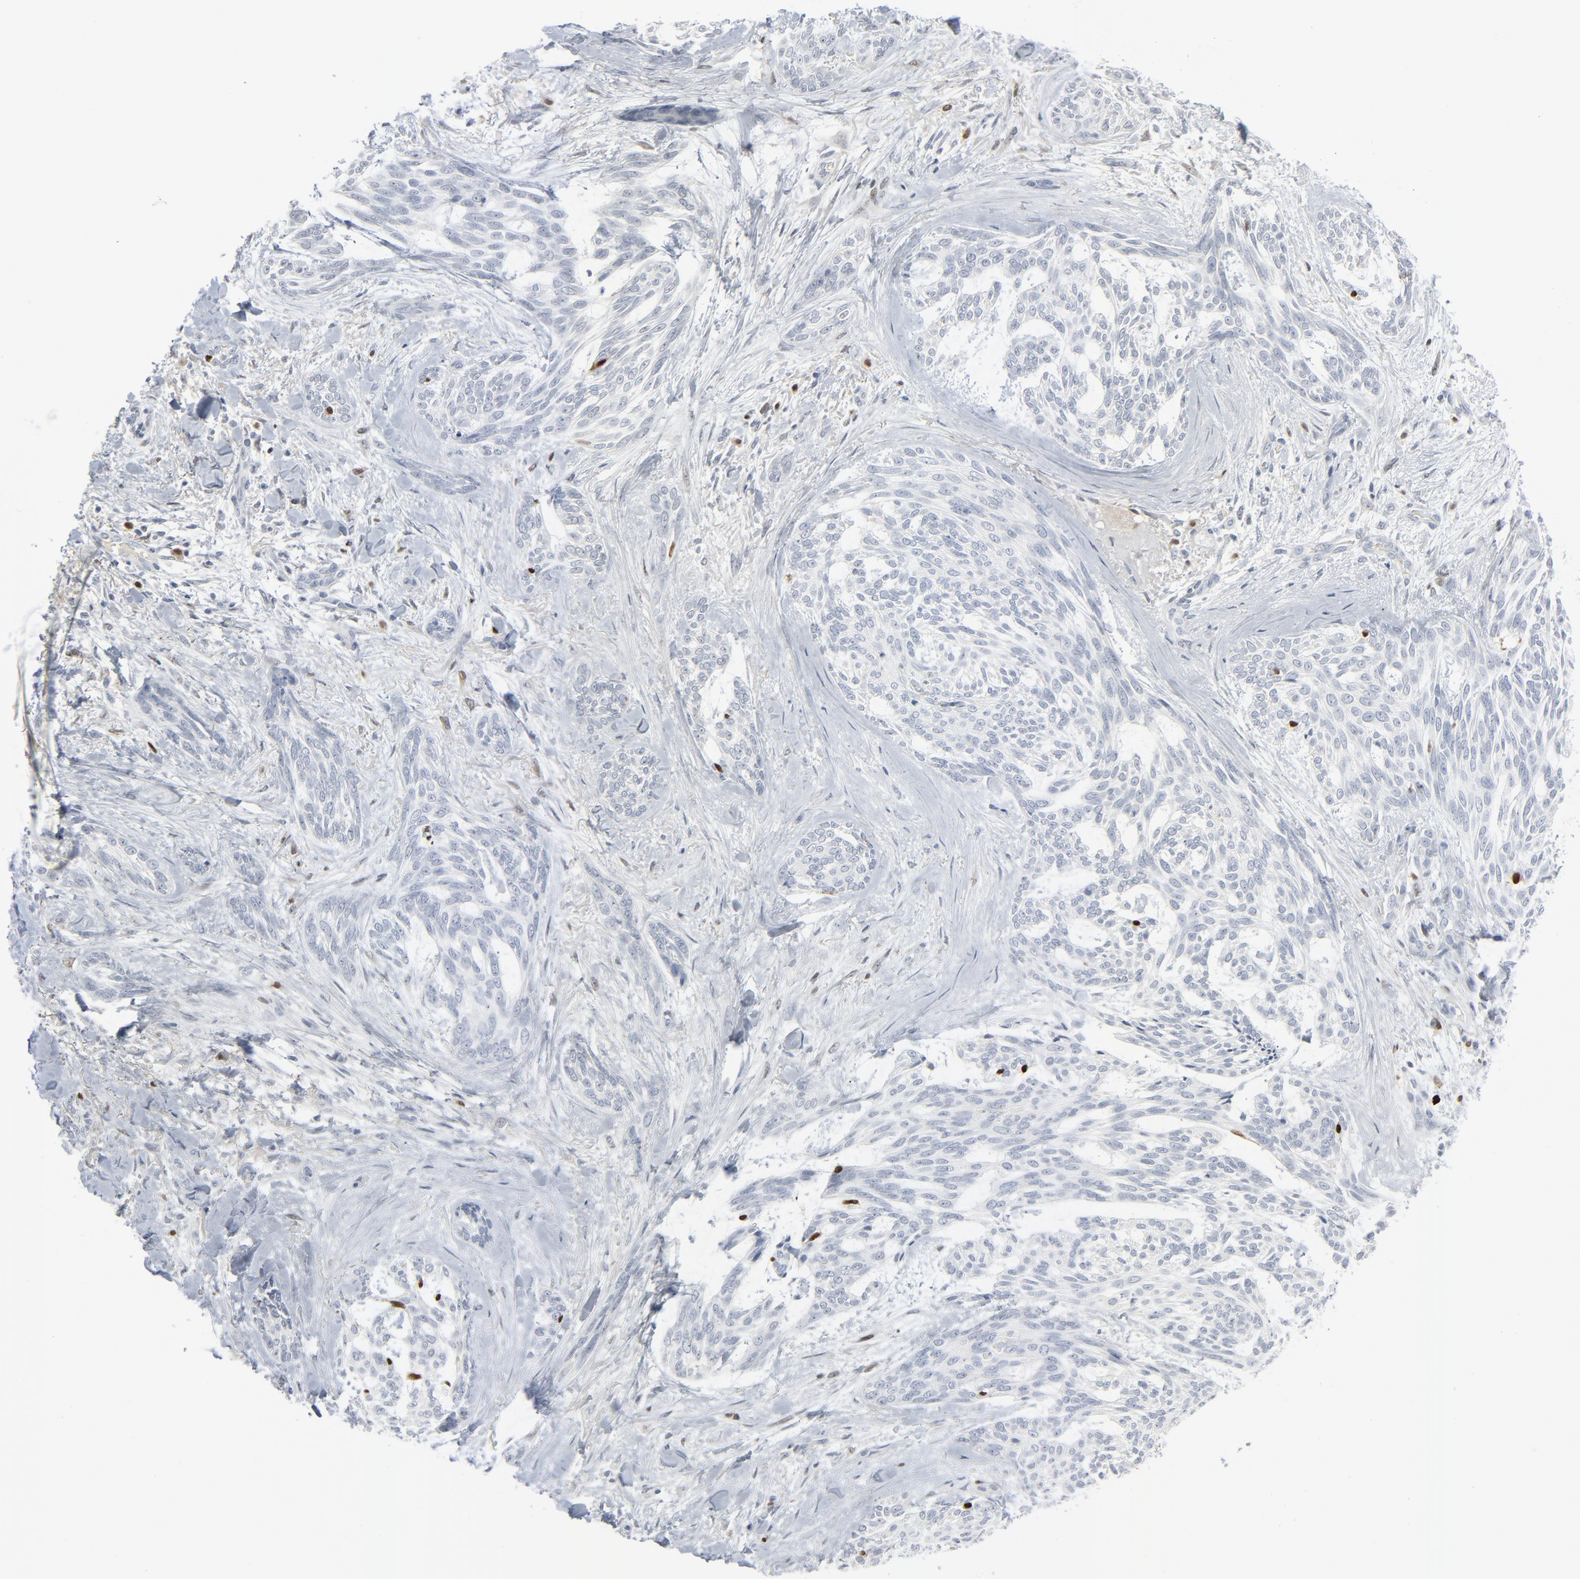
{"staining": {"intensity": "strong", "quantity": "<25%", "location": "nuclear"}, "tissue": "skin cancer", "cell_type": "Tumor cells", "image_type": "cancer", "snomed": [{"axis": "morphology", "description": "Normal tissue, NOS"}, {"axis": "morphology", "description": "Basal cell carcinoma"}, {"axis": "topography", "description": "Skin"}], "caption": "Immunohistochemical staining of basal cell carcinoma (skin) shows strong nuclear protein staining in approximately <25% of tumor cells.", "gene": "MITF", "patient": {"sex": "female", "age": 71}}